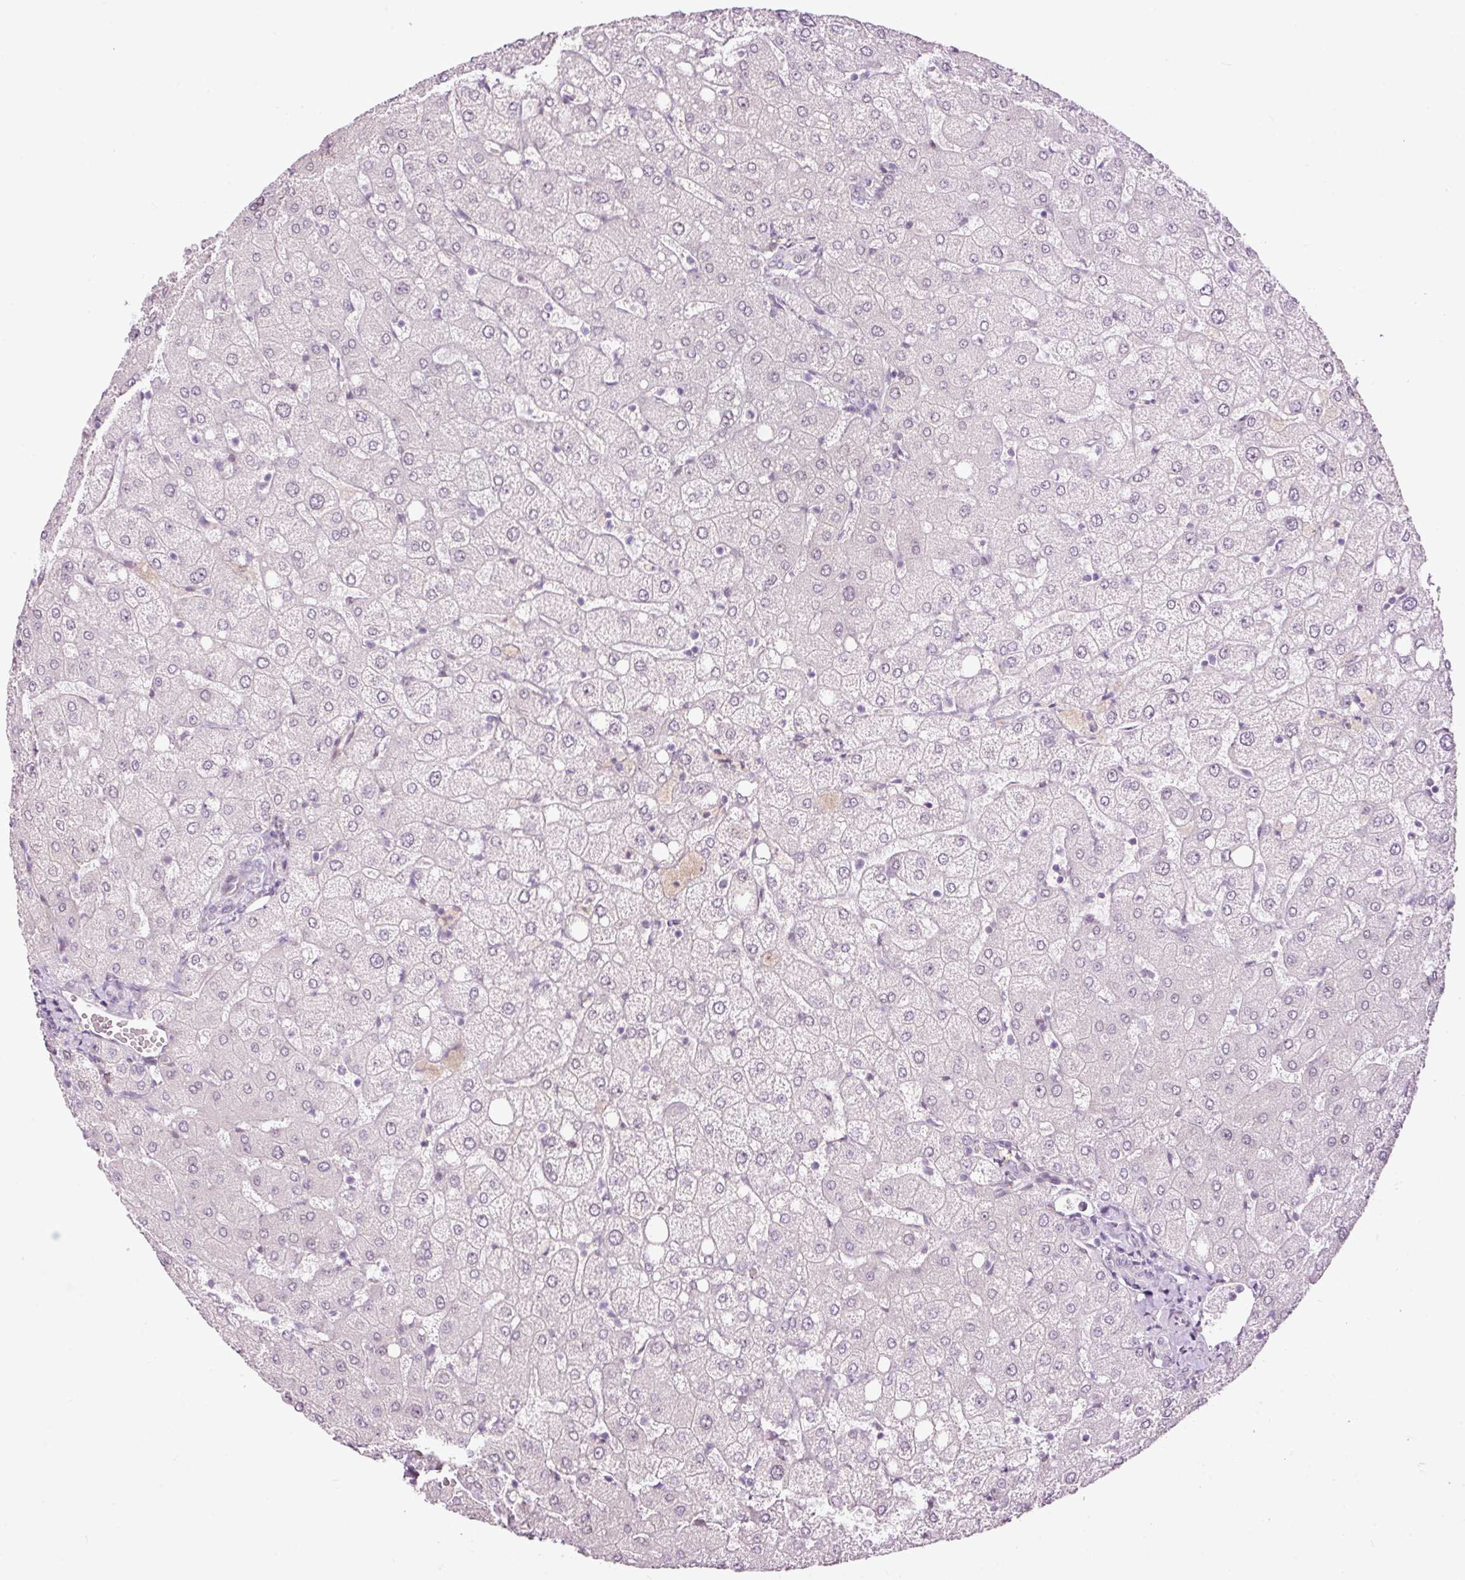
{"staining": {"intensity": "negative", "quantity": "none", "location": "none"}, "tissue": "liver", "cell_type": "Cholangiocytes", "image_type": "normal", "snomed": [{"axis": "morphology", "description": "Normal tissue, NOS"}, {"axis": "topography", "description": "Liver"}], "caption": "Cholangiocytes are negative for protein expression in normal human liver. (IHC, brightfield microscopy, high magnification).", "gene": "FCRL4", "patient": {"sex": "female", "age": 54}}